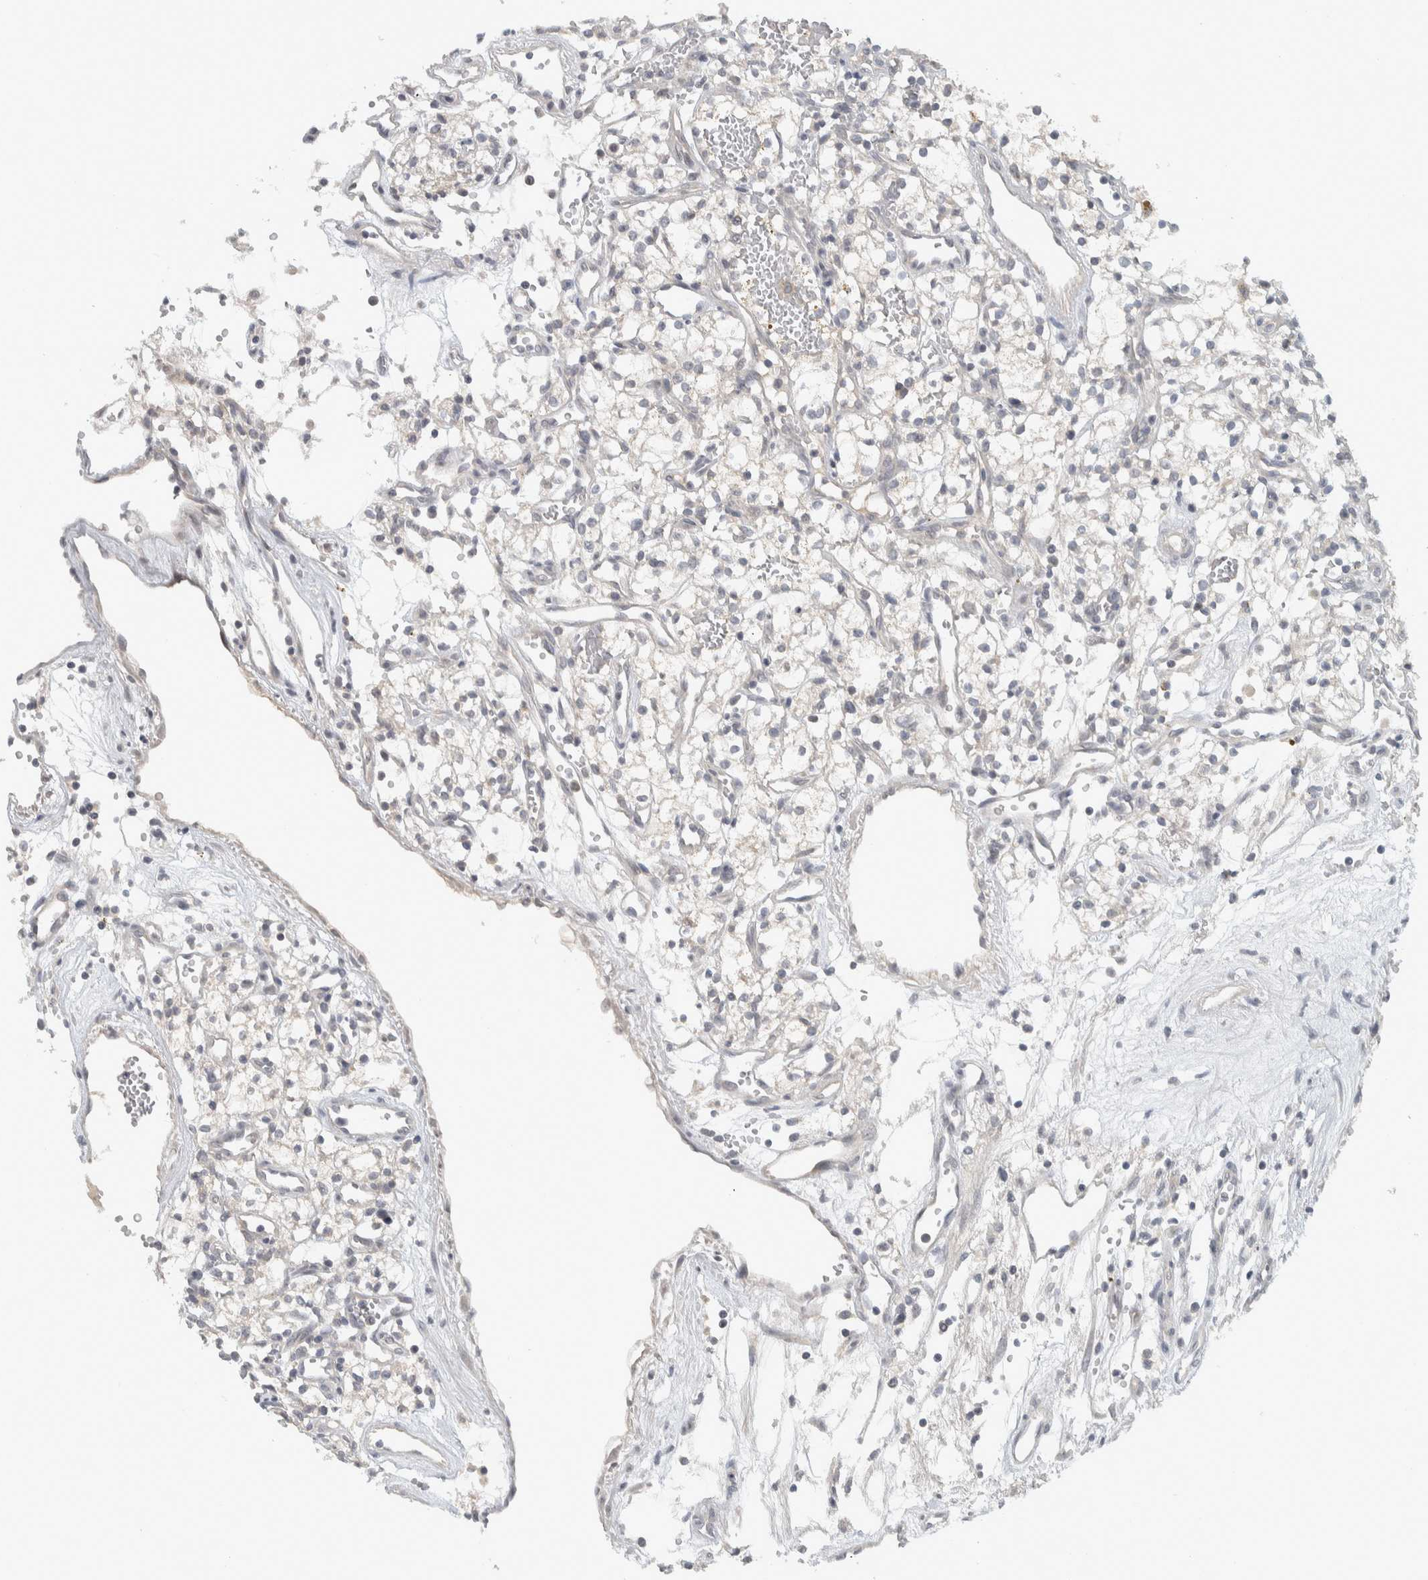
{"staining": {"intensity": "negative", "quantity": "none", "location": "none"}, "tissue": "renal cancer", "cell_type": "Tumor cells", "image_type": "cancer", "snomed": [{"axis": "morphology", "description": "Adenocarcinoma, NOS"}, {"axis": "topography", "description": "Kidney"}], "caption": "Adenocarcinoma (renal) stained for a protein using immunohistochemistry (IHC) displays no positivity tumor cells.", "gene": "AFP", "patient": {"sex": "male", "age": 59}}